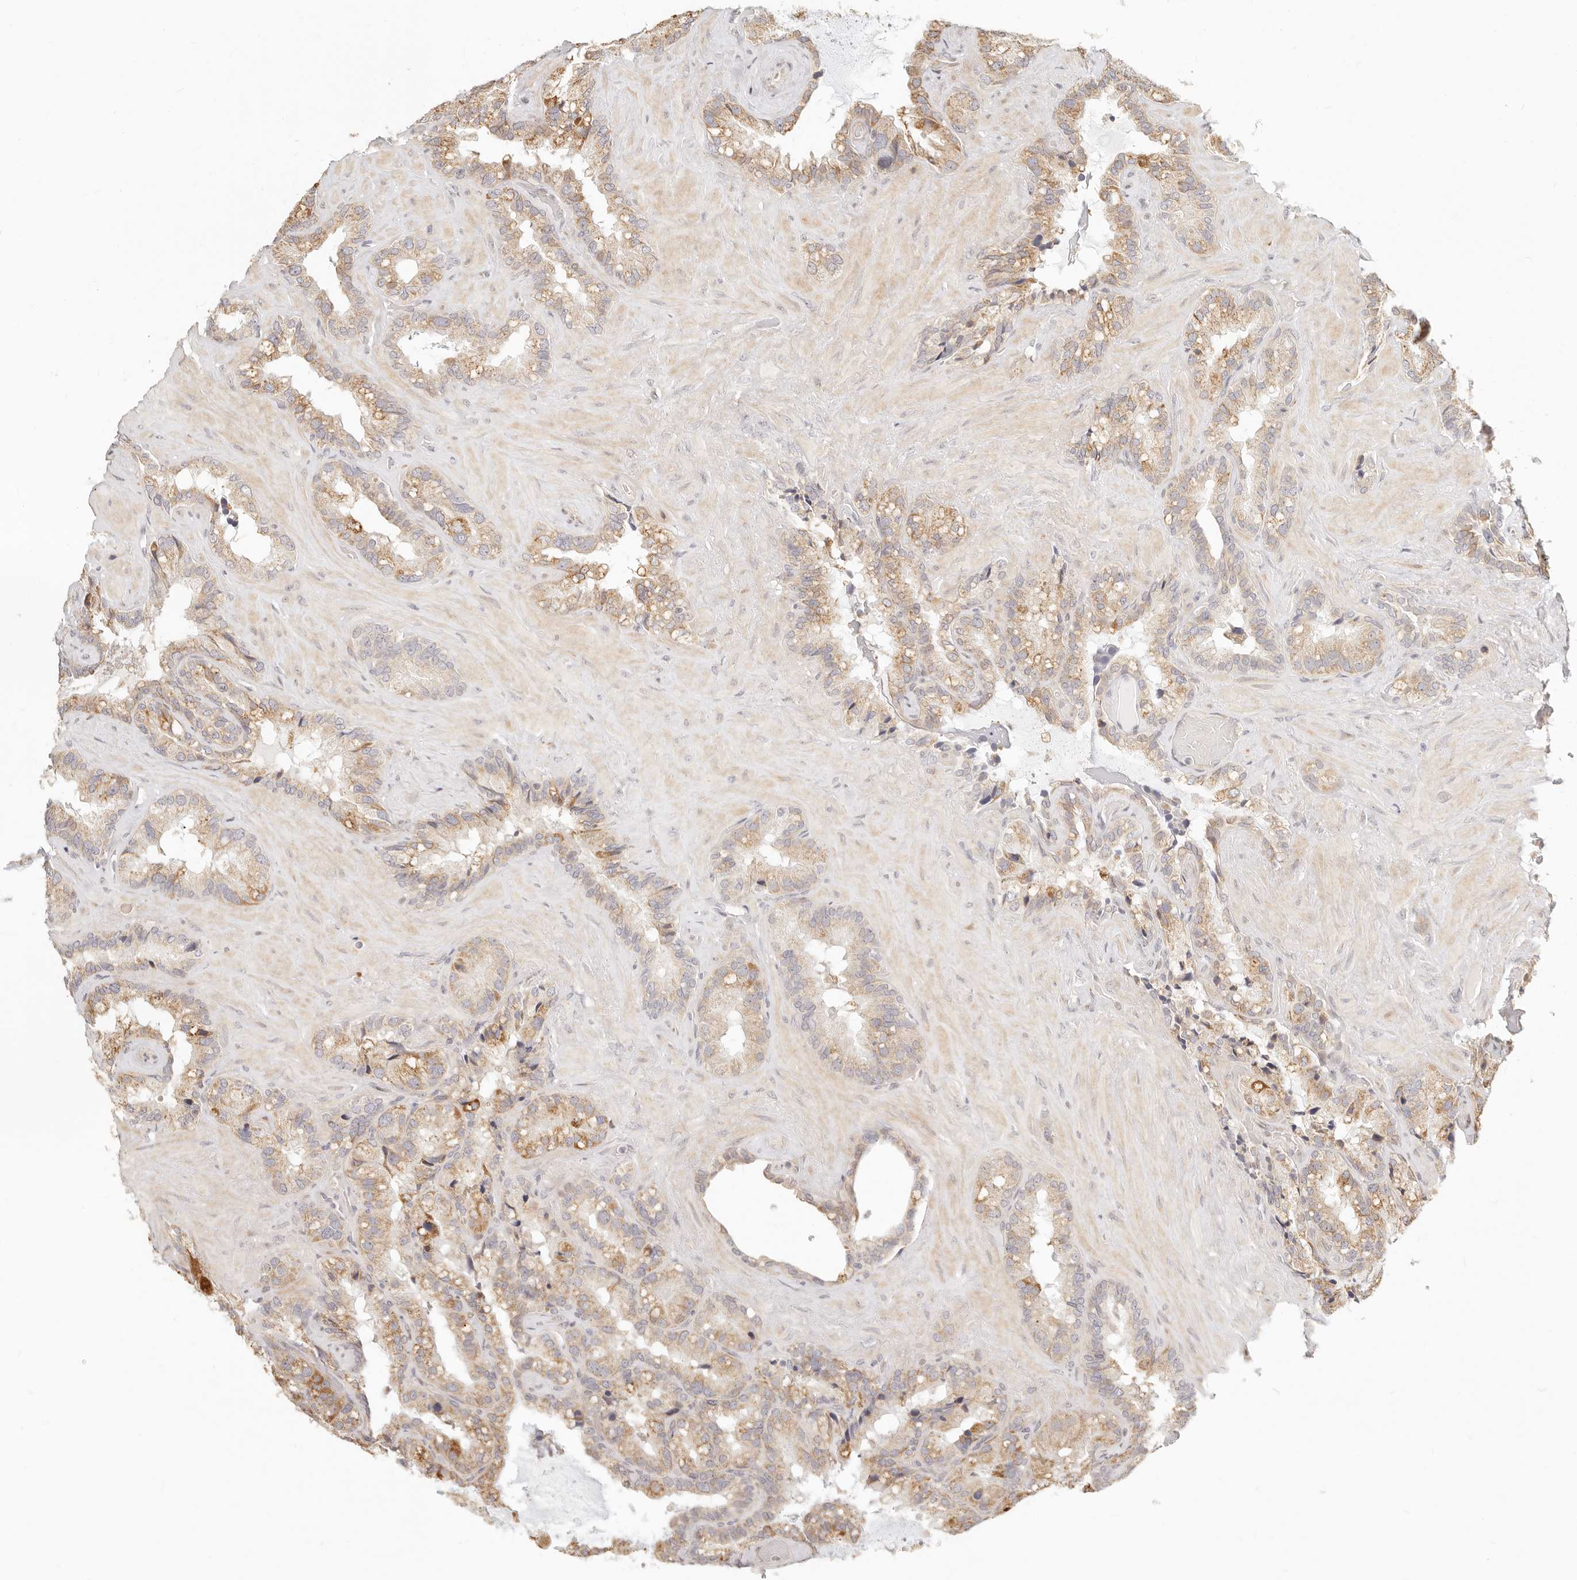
{"staining": {"intensity": "moderate", "quantity": ">75%", "location": "cytoplasmic/membranous"}, "tissue": "seminal vesicle", "cell_type": "Glandular cells", "image_type": "normal", "snomed": [{"axis": "morphology", "description": "Normal tissue, NOS"}, {"axis": "topography", "description": "Prostate"}, {"axis": "topography", "description": "Seminal veicle"}], "caption": "Brown immunohistochemical staining in unremarkable seminal vesicle exhibits moderate cytoplasmic/membranous positivity in approximately >75% of glandular cells.", "gene": "FAM20B", "patient": {"sex": "male", "age": 68}}